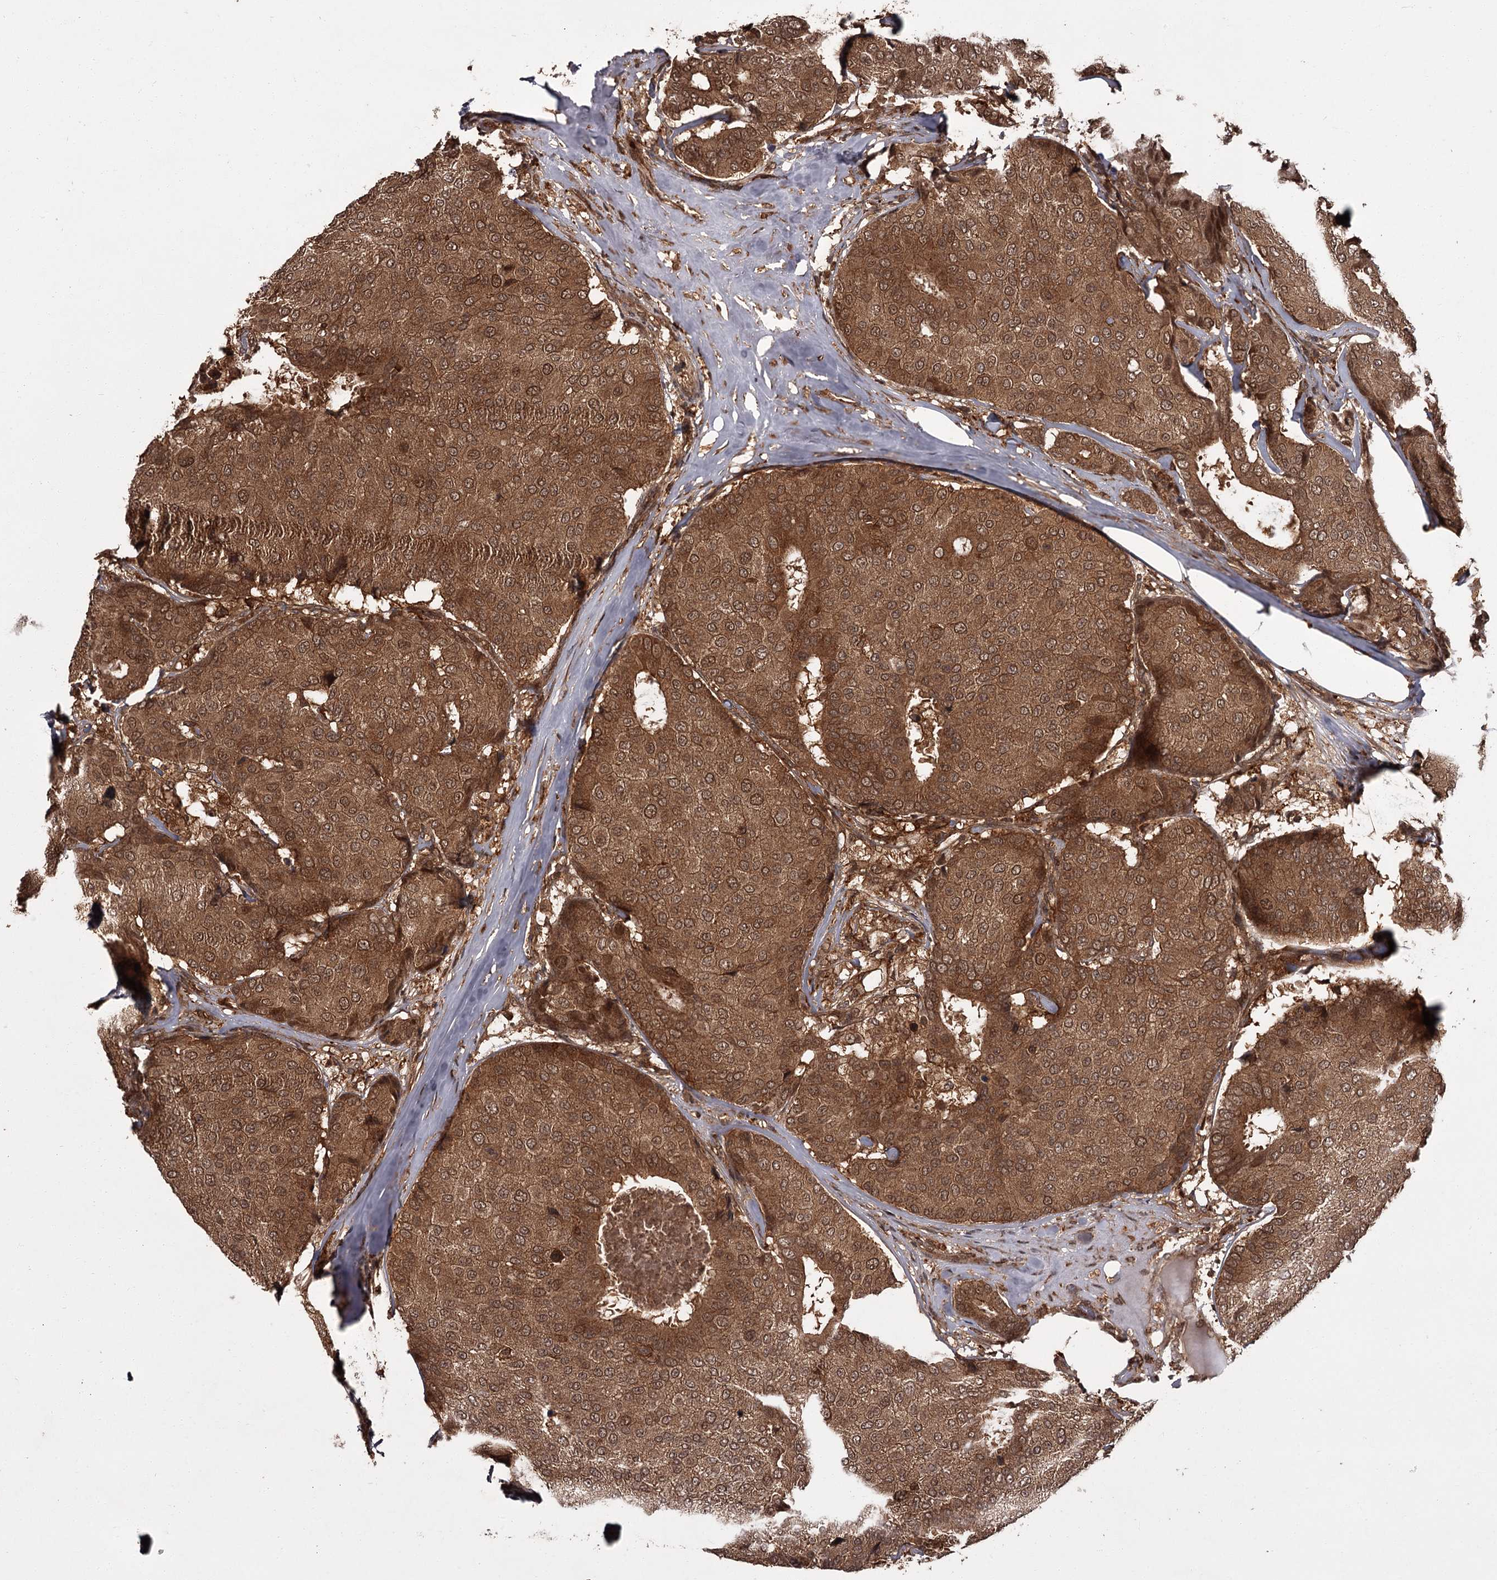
{"staining": {"intensity": "moderate", "quantity": ">75%", "location": "cytoplasmic/membranous,nuclear"}, "tissue": "breast cancer", "cell_type": "Tumor cells", "image_type": "cancer", "snomed": [{"axis": "morphology", "description": "Duct carcinoma"}, {"axis": "topography", "description": "Breast"}], "caption": "Breast cancer was stained to show a protein in brown. There is medium levels of moderate cytoplasmic/membranous and nuclear positivity in about >75% of tumor cells.", "gene": "TBC1D23", "patient": {"sex": "female", "age": 75}}